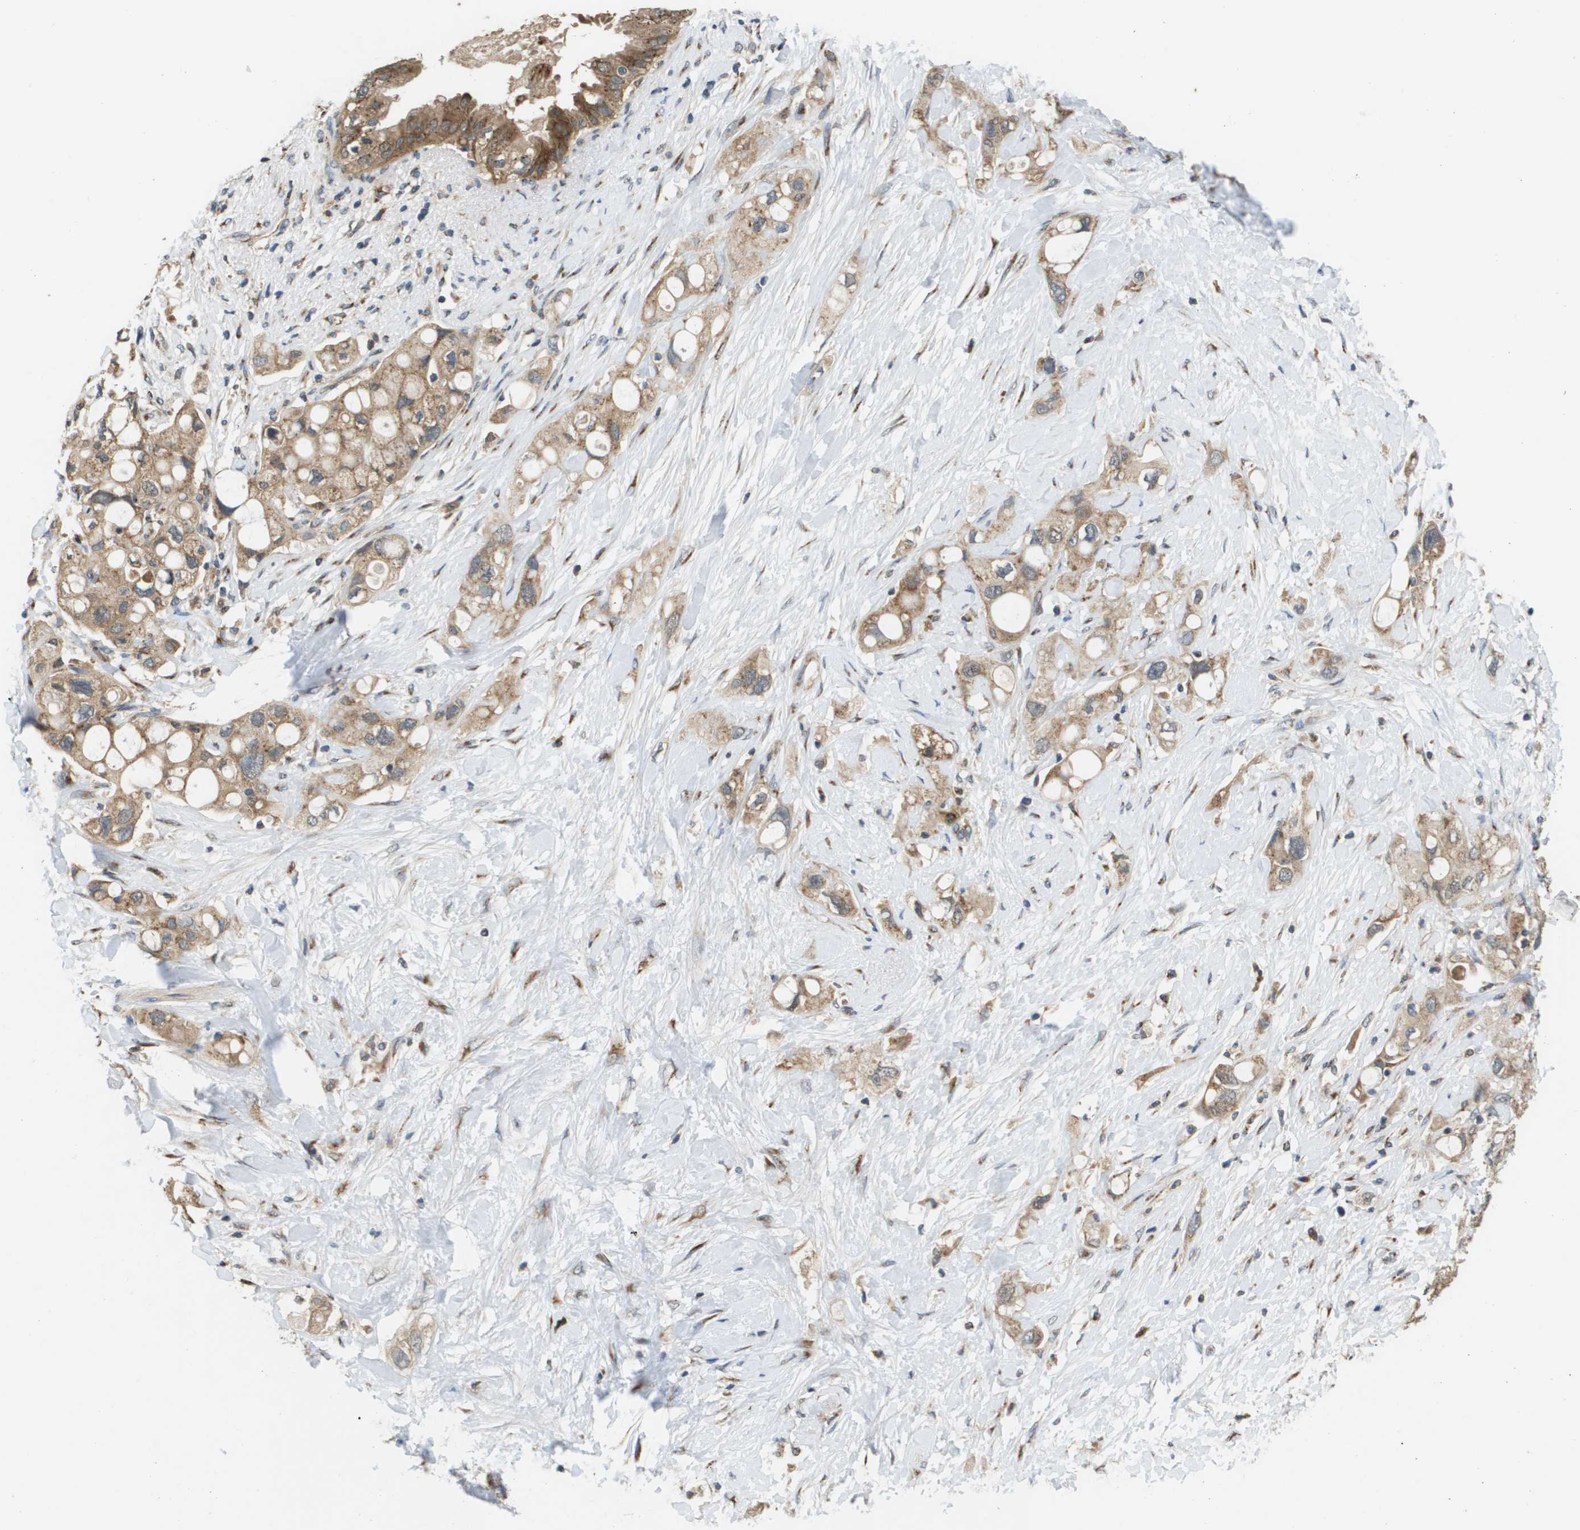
{"staining": {"intensity": "moderate", "quantity": ">75%", "location": "cytoplasmic/membranous"}, "tissue": "pancreatic cancer", "cell_type": "Tumor cells", "image_type": "cancer", "snomed": [{"axis": "morphology", "description": "Adenocarcinoma, NOS"}, {"axis": "topography", "description": "Pancreas"}], "caption": "A brown stain shows moderate cytoplasmic/membranous positivity of a protein in pancreatic adenocarcinoma tumor cells.", "gene": "PCK1", "patient": {"sex": "female", "age": 56}}